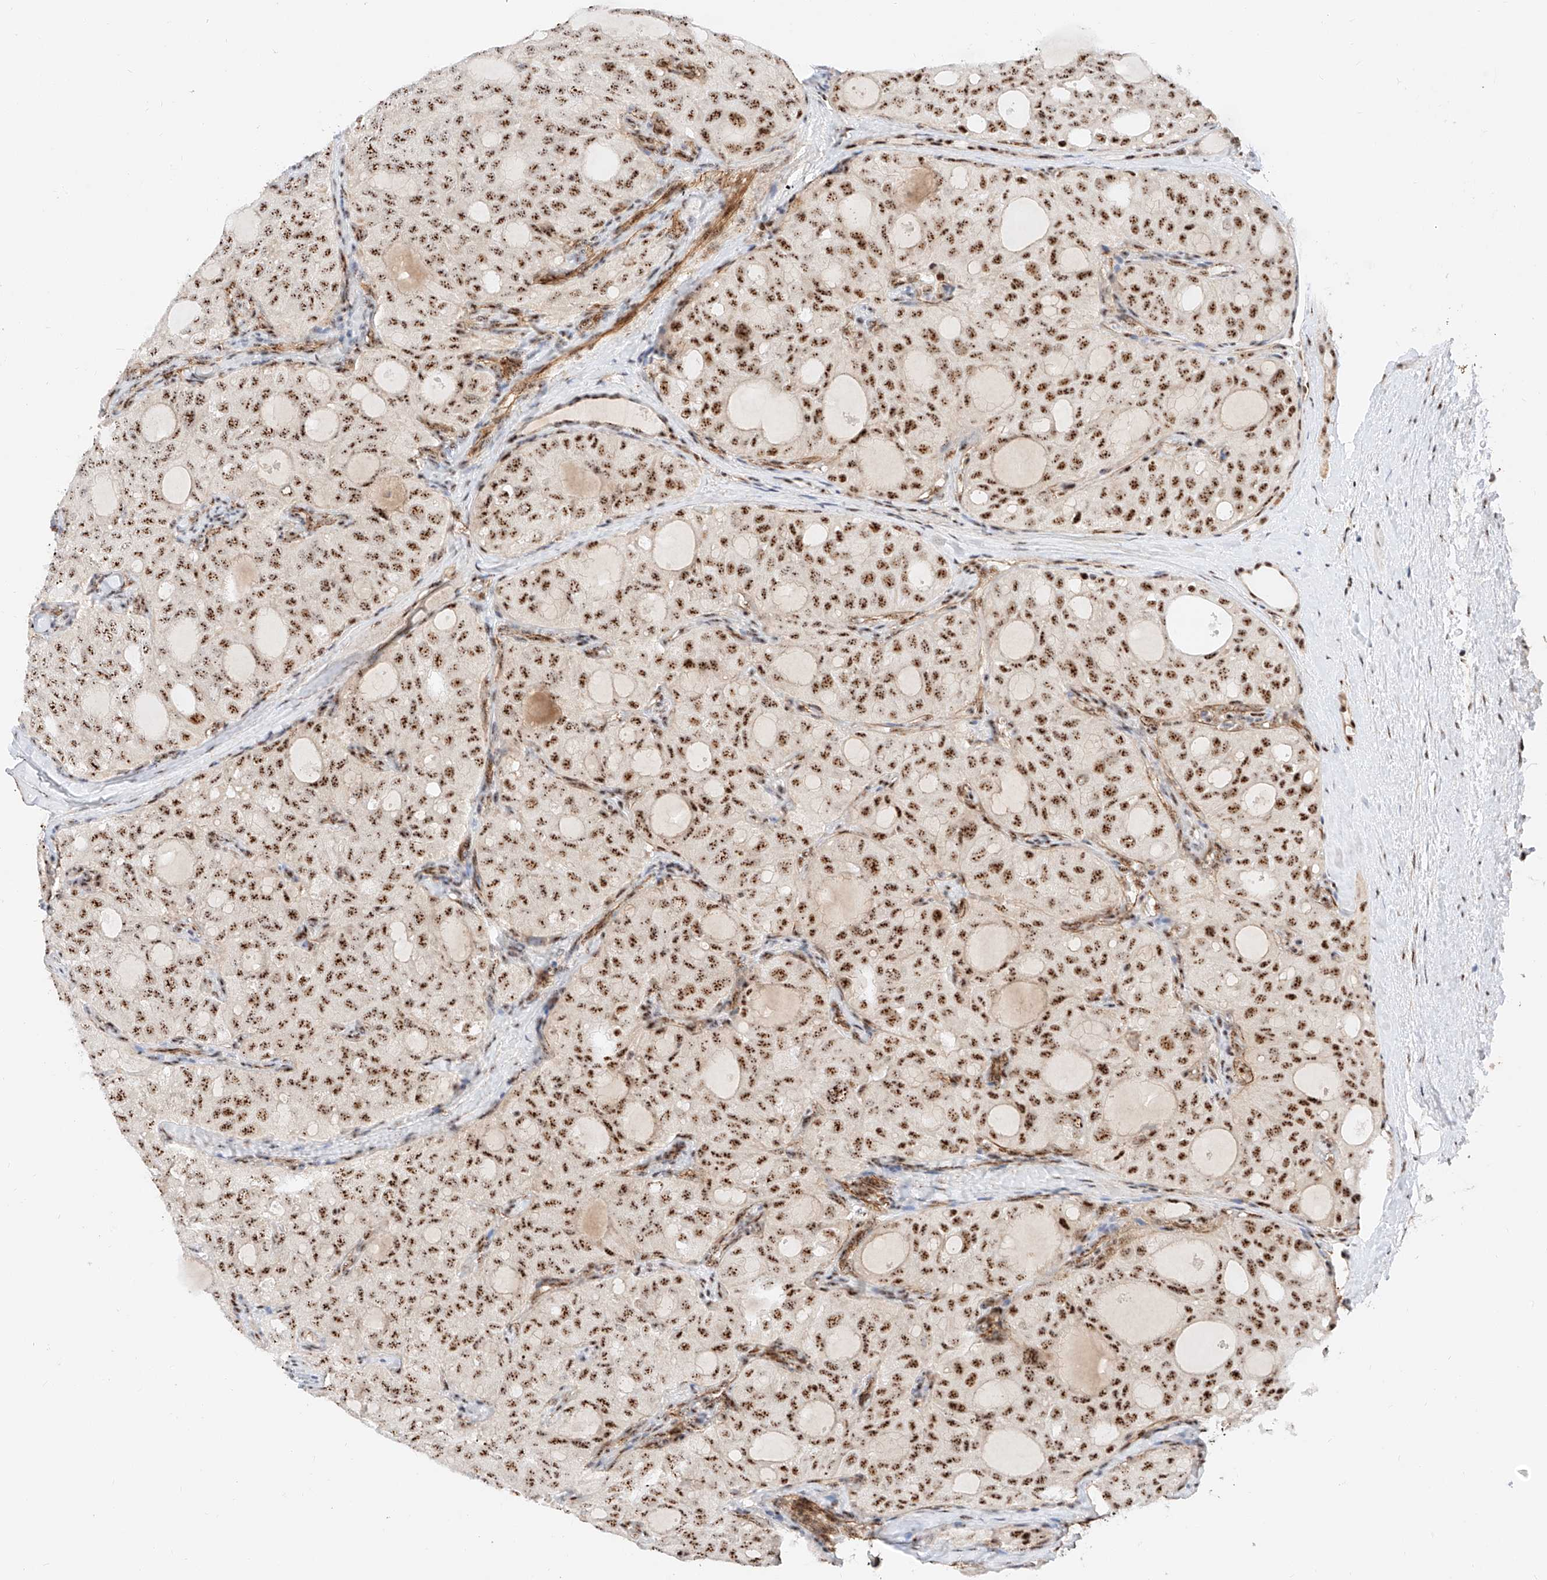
{"staining": {"intensity": "strong", "quantity": ">75%", "location": "nuclear"}, "tissue": "thyroid cancer", "cell_type": "Tumor cells", "image_type": "cancer", "snomed": [{"axis": "morphology", "description": "Follicular adenoma carcinoma, NOS"}, {"axis": "topography", "description": "Thyroid gland"}], "caption": "Protein staining demonstrates strong nuclear expression in about >75% of tumor cells in thyroid follicular adenoma carcinoma. The protein of interest is shown in brown color, while the nuclei are stained blue.", "gene": "ATXN7L2", "patient": {"sex": "male", "age": 75}}